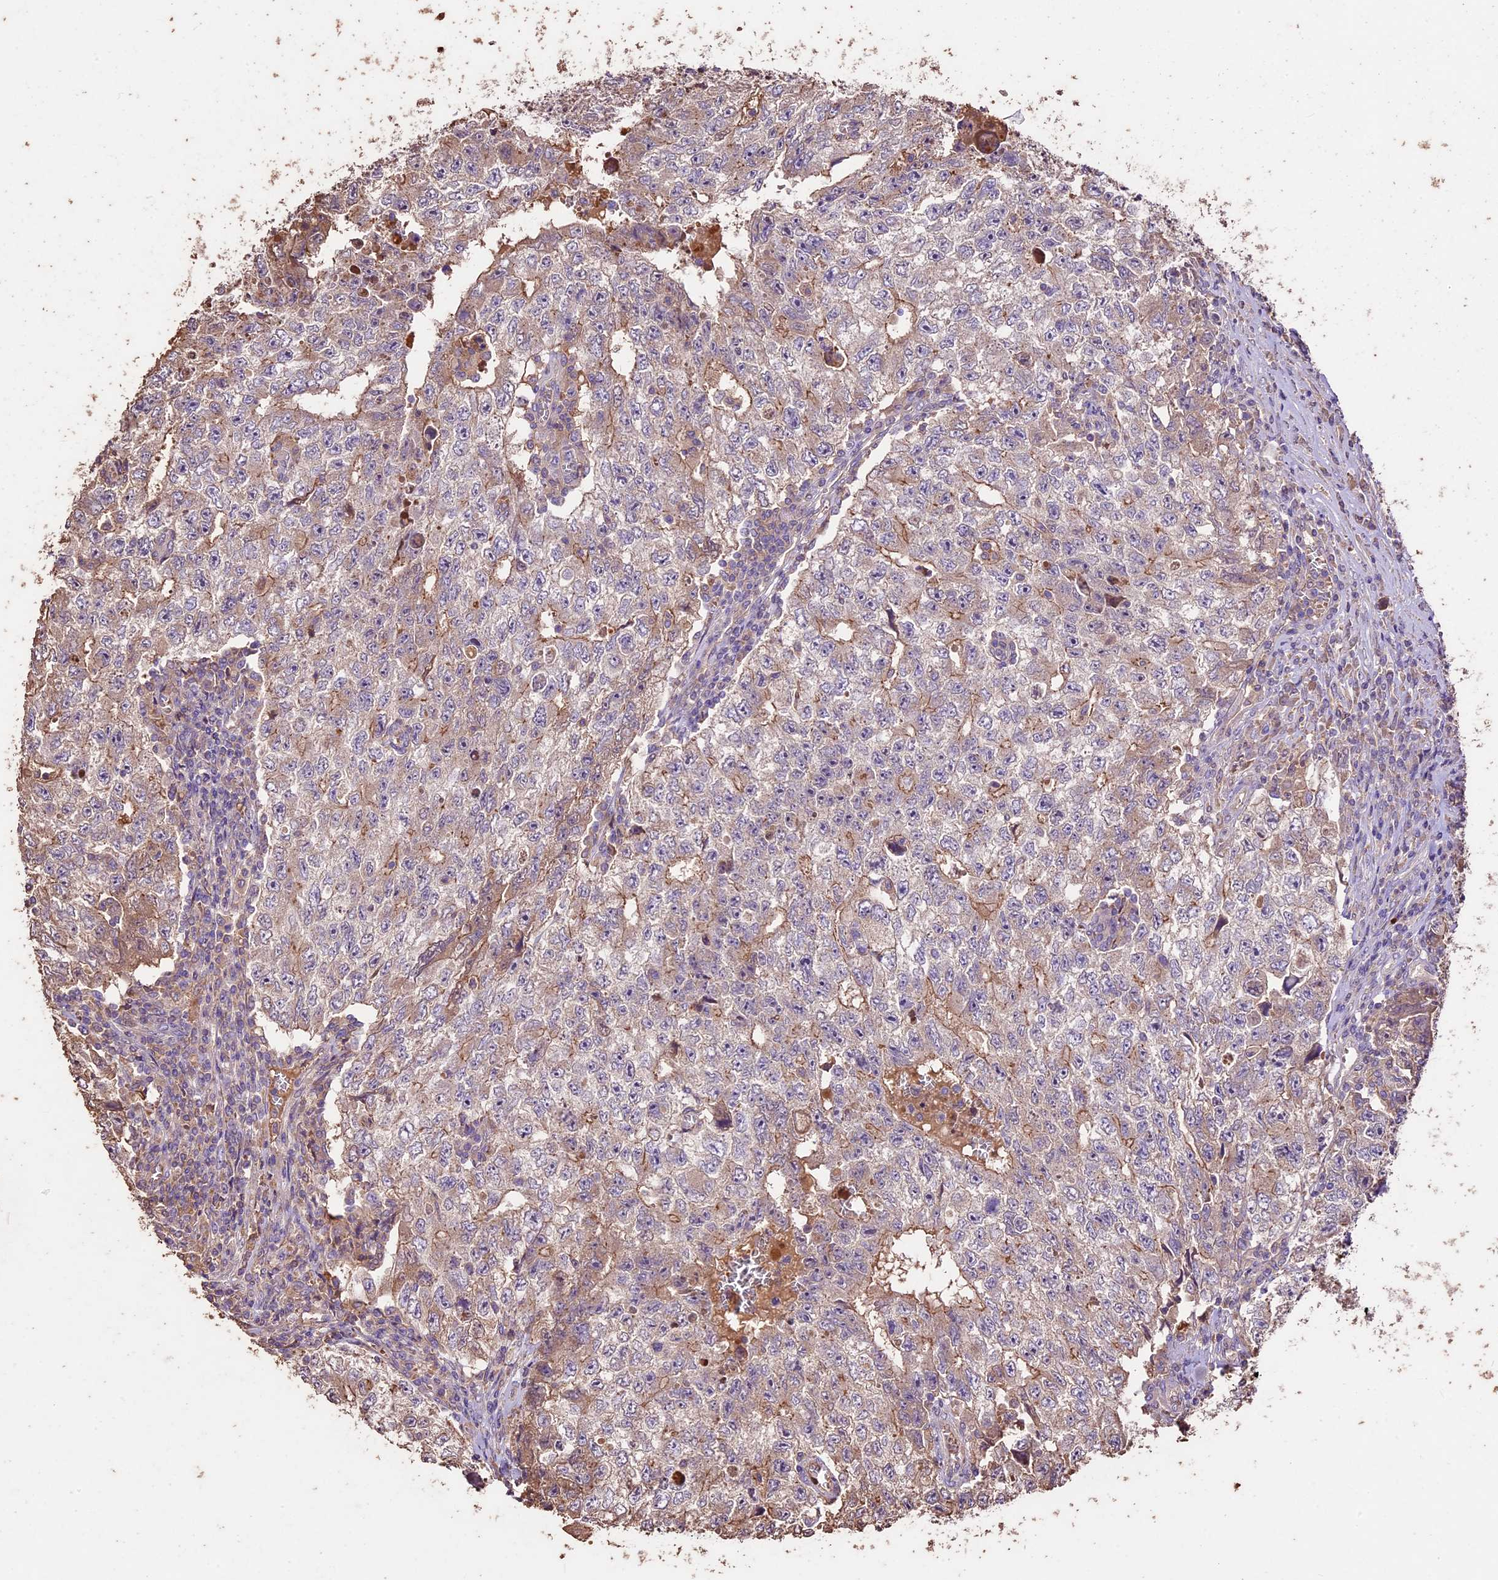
{"staining": {"intensity": "weak", "quantity": "<25%", "location": "cytoplasmic/membranous"}, "tissue": "testis cancer", "cell_type": "Tumor cells", "image_type": "cancer", "snomed": [{"axis": "morphology", "description": "Carcinoma, Embryonal, NOS"}, {"axis": "topography", "description": "Testis"}], "caption": "DAB (3,3'-diaminobenzidine) immunohistochemical staining of human embryonal carcinoma (testis) exhibits no significant positivity in tumor cells.", "gene": "CRLF1", "patient": {"sex": "male", "age": 17}}